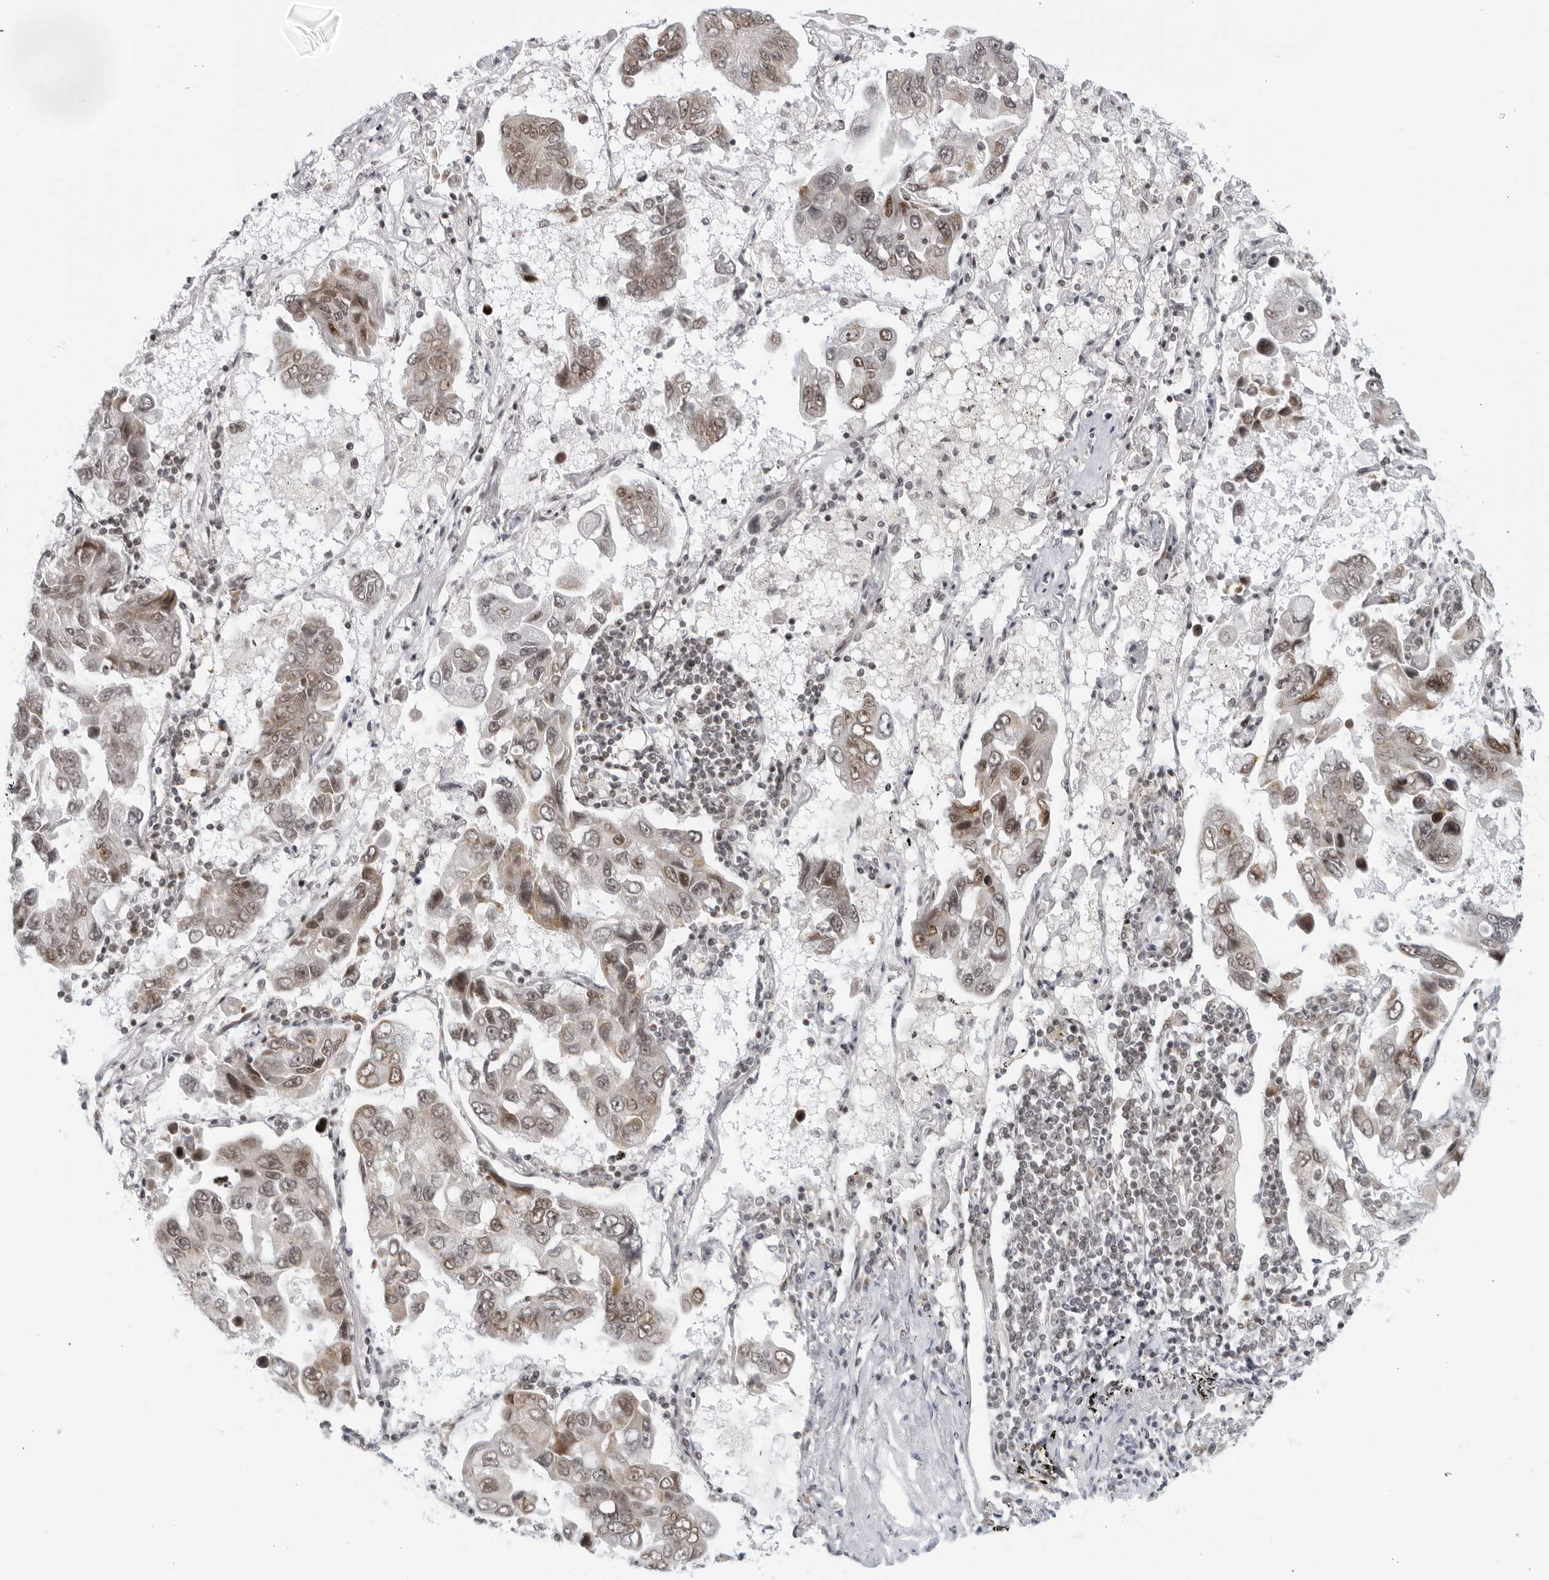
{"staining": {"intensity": "weak", "quantity": "<25%", "location": "cytoplasmic/membranous"}, "tissue": "lung cancer", "cell_type": "Tumor cells", "image_type": "cancer", "snomed": [{"axis": "morphology", "description": "Adenocarcinoma, NOS"}, {"axis": "topography", "description": "Lung"}], "caption": "Tumor cells are negative for protein expression in human adenocarcinoma (lung).", "gene": "RAB11FIP3", "patient": {"sex": "male", "age": 64}}